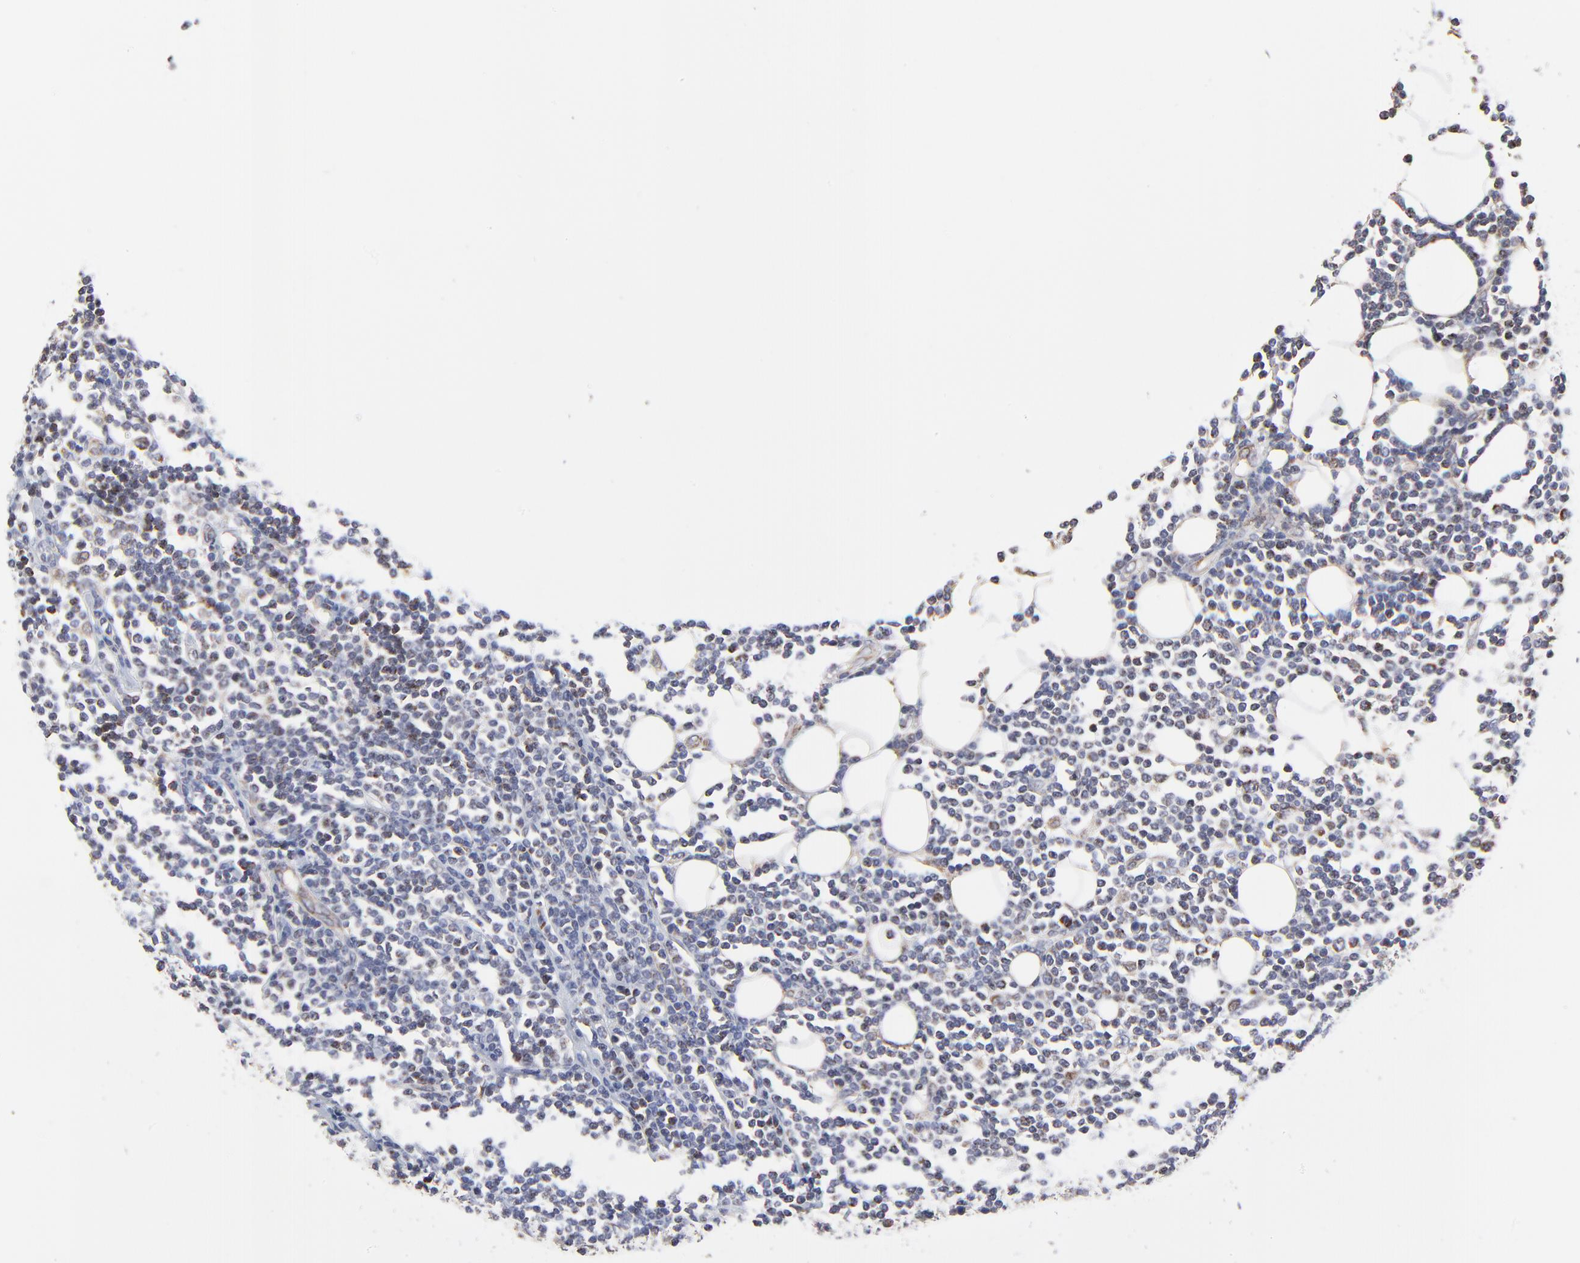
{"staining": {"intensity": "negative", "quantity": "none", "location": "none"}, "tissue": "lymphoma", "cell_type": "Tumor cells", "image_type": "cancer", "snomed": [{"axis": "morphology", "description": "Malignant lymphoma, non-Hodgkin's type, Low grade"}, {"axis": "topography", "description": "Soft tissue"}], "caption": "Micrograph shows no significant protein positivity in tumor cells of lymphoma. Brightfield microscopy of immunohistochemistry (IHC) stained with DAB (brown) and hematoxylin (blue), captured at high magnification.", "gene": "ZNF550", "patient": {"sex": "male", "age": 92}}